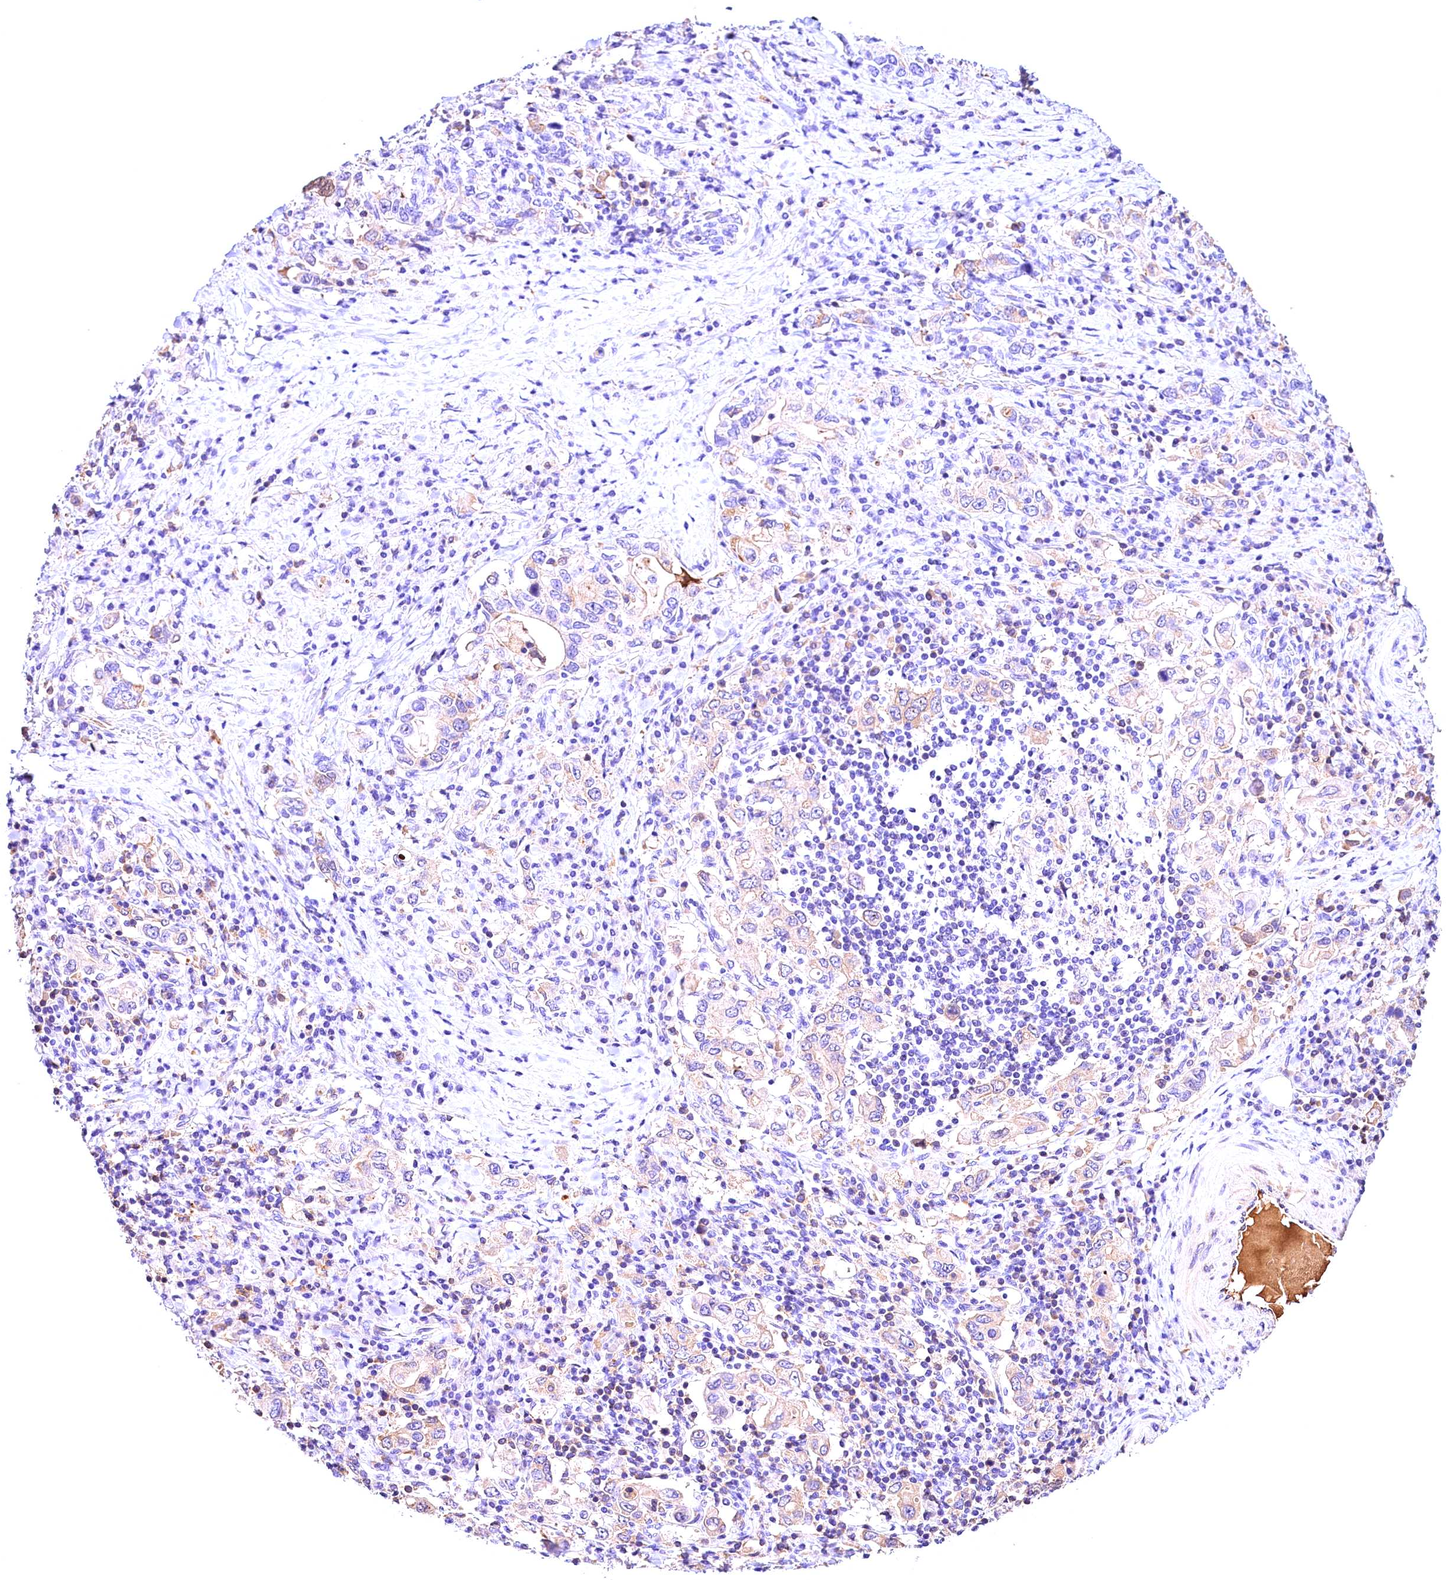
{"staining": {"intensity": "weak", "quantity": "<25%", "location": "cytoplasmic/membranous"}, "tissue": "stomach cancer", "cell_type": "Tumor cells", "image_type": "cancer", "snomed": [{"axis": "morphology", "description": "Adenocarcinoma, NOS"}, {"axis": "topography", "description": "Stomach, upper"}, {"axis": "topography", "description": "Stomach"}], "caption": "DAB (3,3'-diaminobenzidine) immunohistochemical staining of human stomach adenocarcinoma demonstrates no significant positivity in tumor cells. (DAB immunohistochemistry with hematoxylin counter stain).", "gene": "ARMC6", "patient": {"sex": "male", "age": 62}}